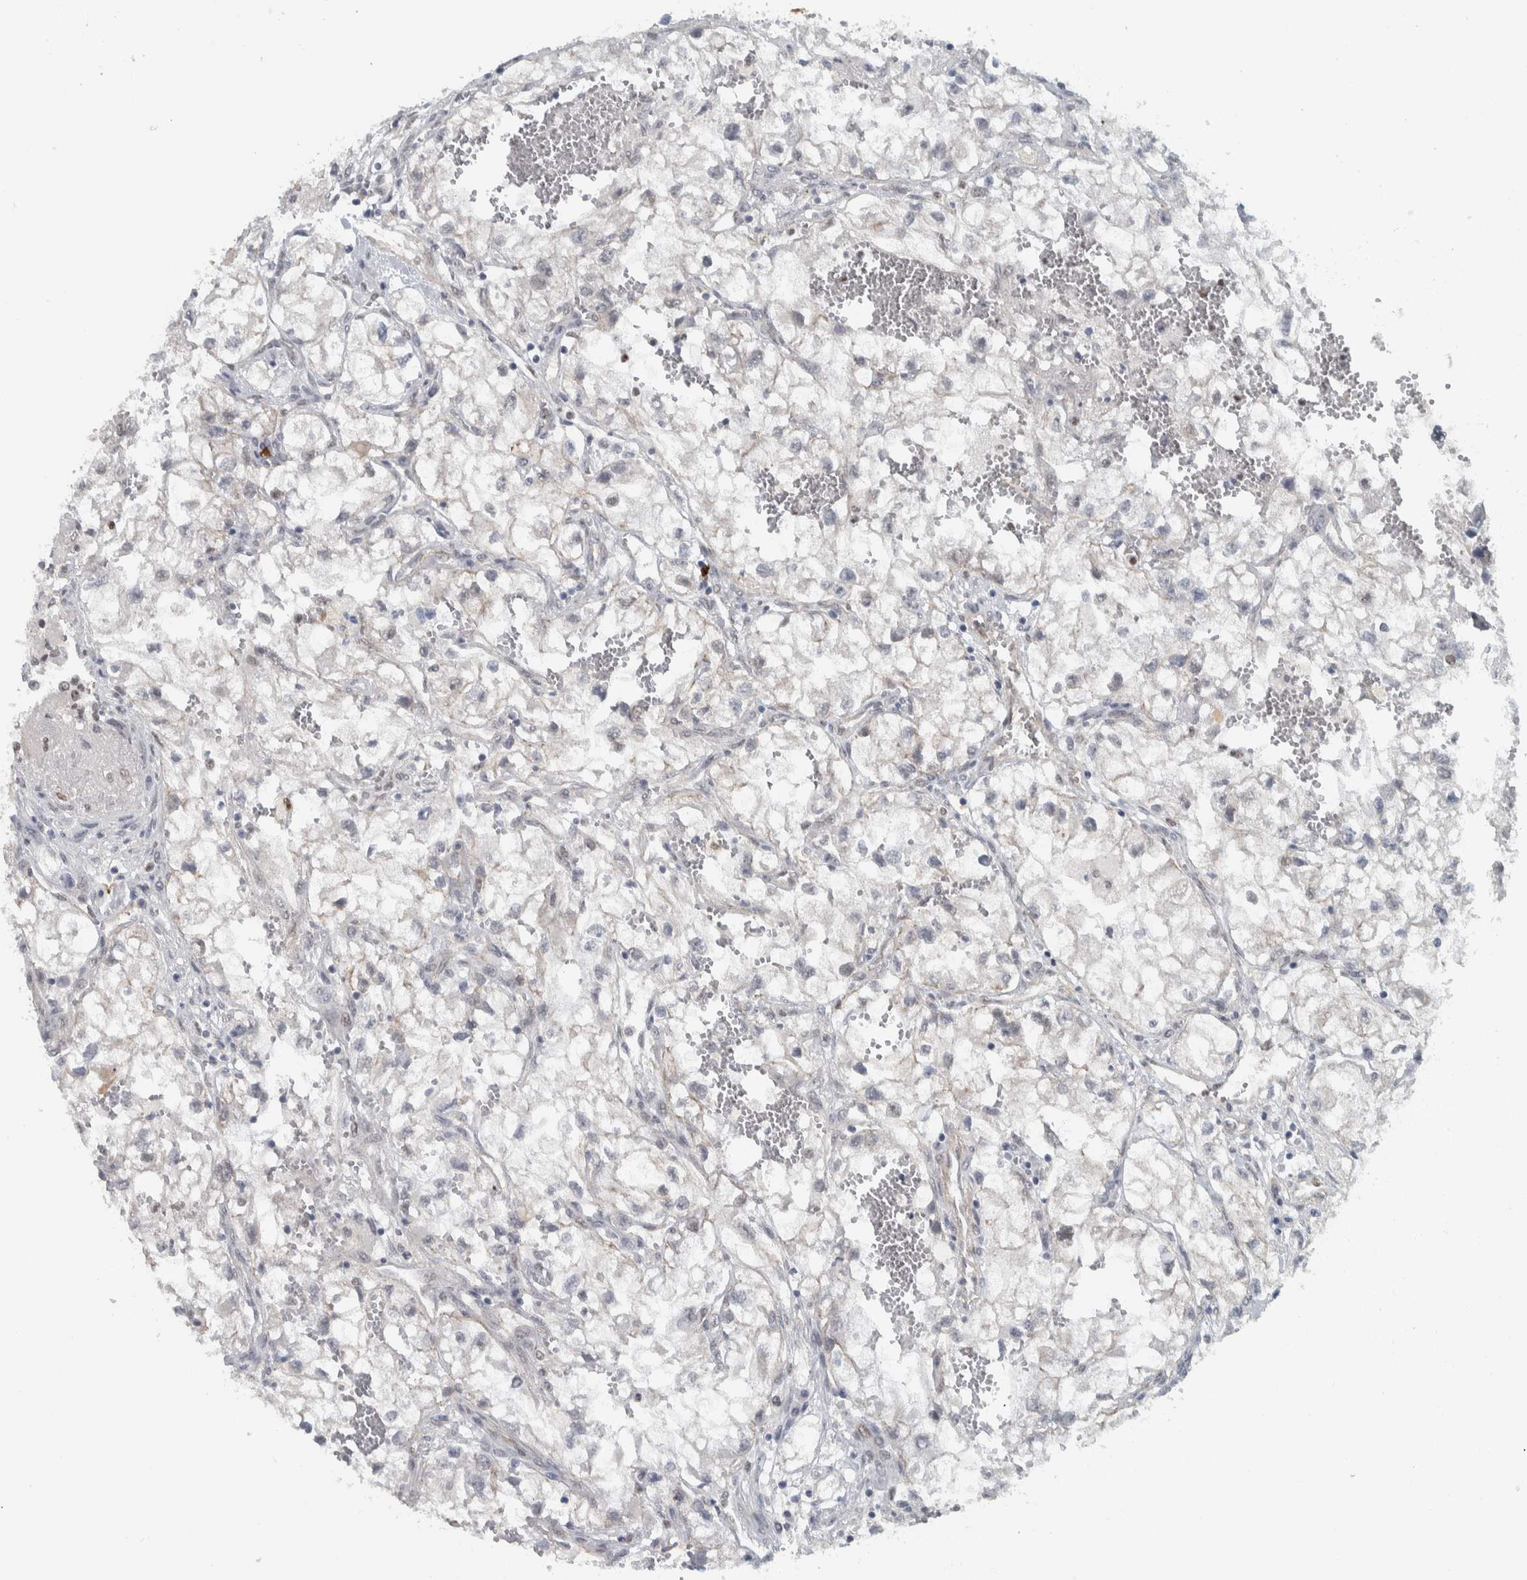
{"staining": {"intensity": "negative", "quantity": "none", "location": "none"}, "tissue": "renal cancer", "cell_type": "Tumor cells", "image_type": "cancer", "snomed": [{"axis": "morphology", "description": "Adenocarcinoma, NOS"}, {"axis": "topography", "description": "Kidney"}], "caption": "Tumor cells show no significant protein expression in renal cancer.", "gene": "ADPRM", "patient": {"sex": "female", "age": 70}}